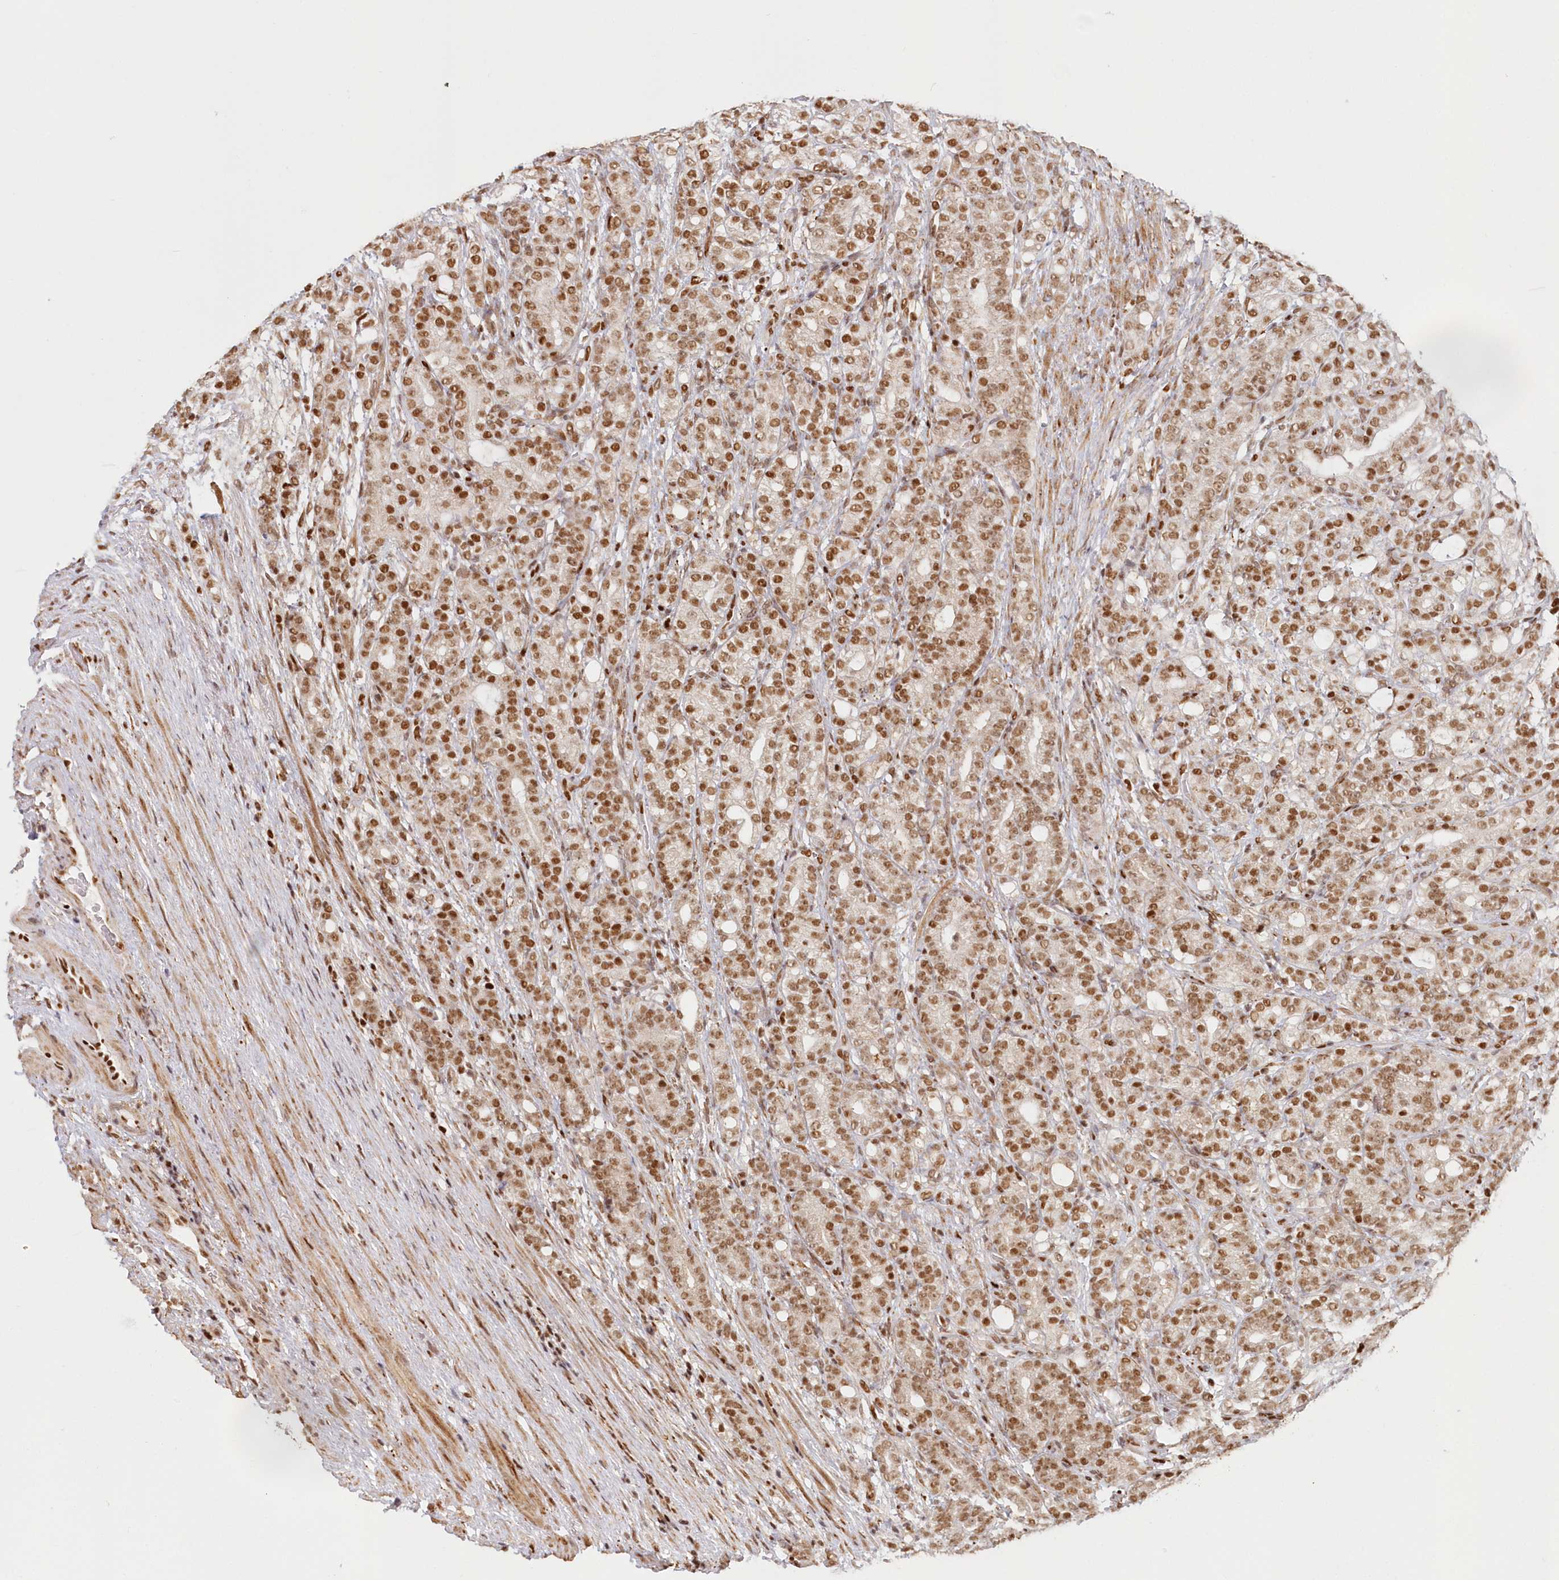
{"staining": {"intensity": "moderate", "quantity": ">75%", "location": "nuclear"}, "tissue": "prostate cancer", "cell_type": "Tumor cells", "image_type": "cancer", "snomed": [{"axis": "morphology", "description": "Adenocarcinoma, High grade"}, {"axis": "topography", "description": "Prostate"}], "caption": "IHC photomicrograph of human prostate adenocarcinoma (high-grade) stained for a protein (brown), which shows medium levels of moderate nuclear staining in about >75% of tumor cells.", "gene": "POLR2B", "patient": {"sex": "male", "age": 57}}